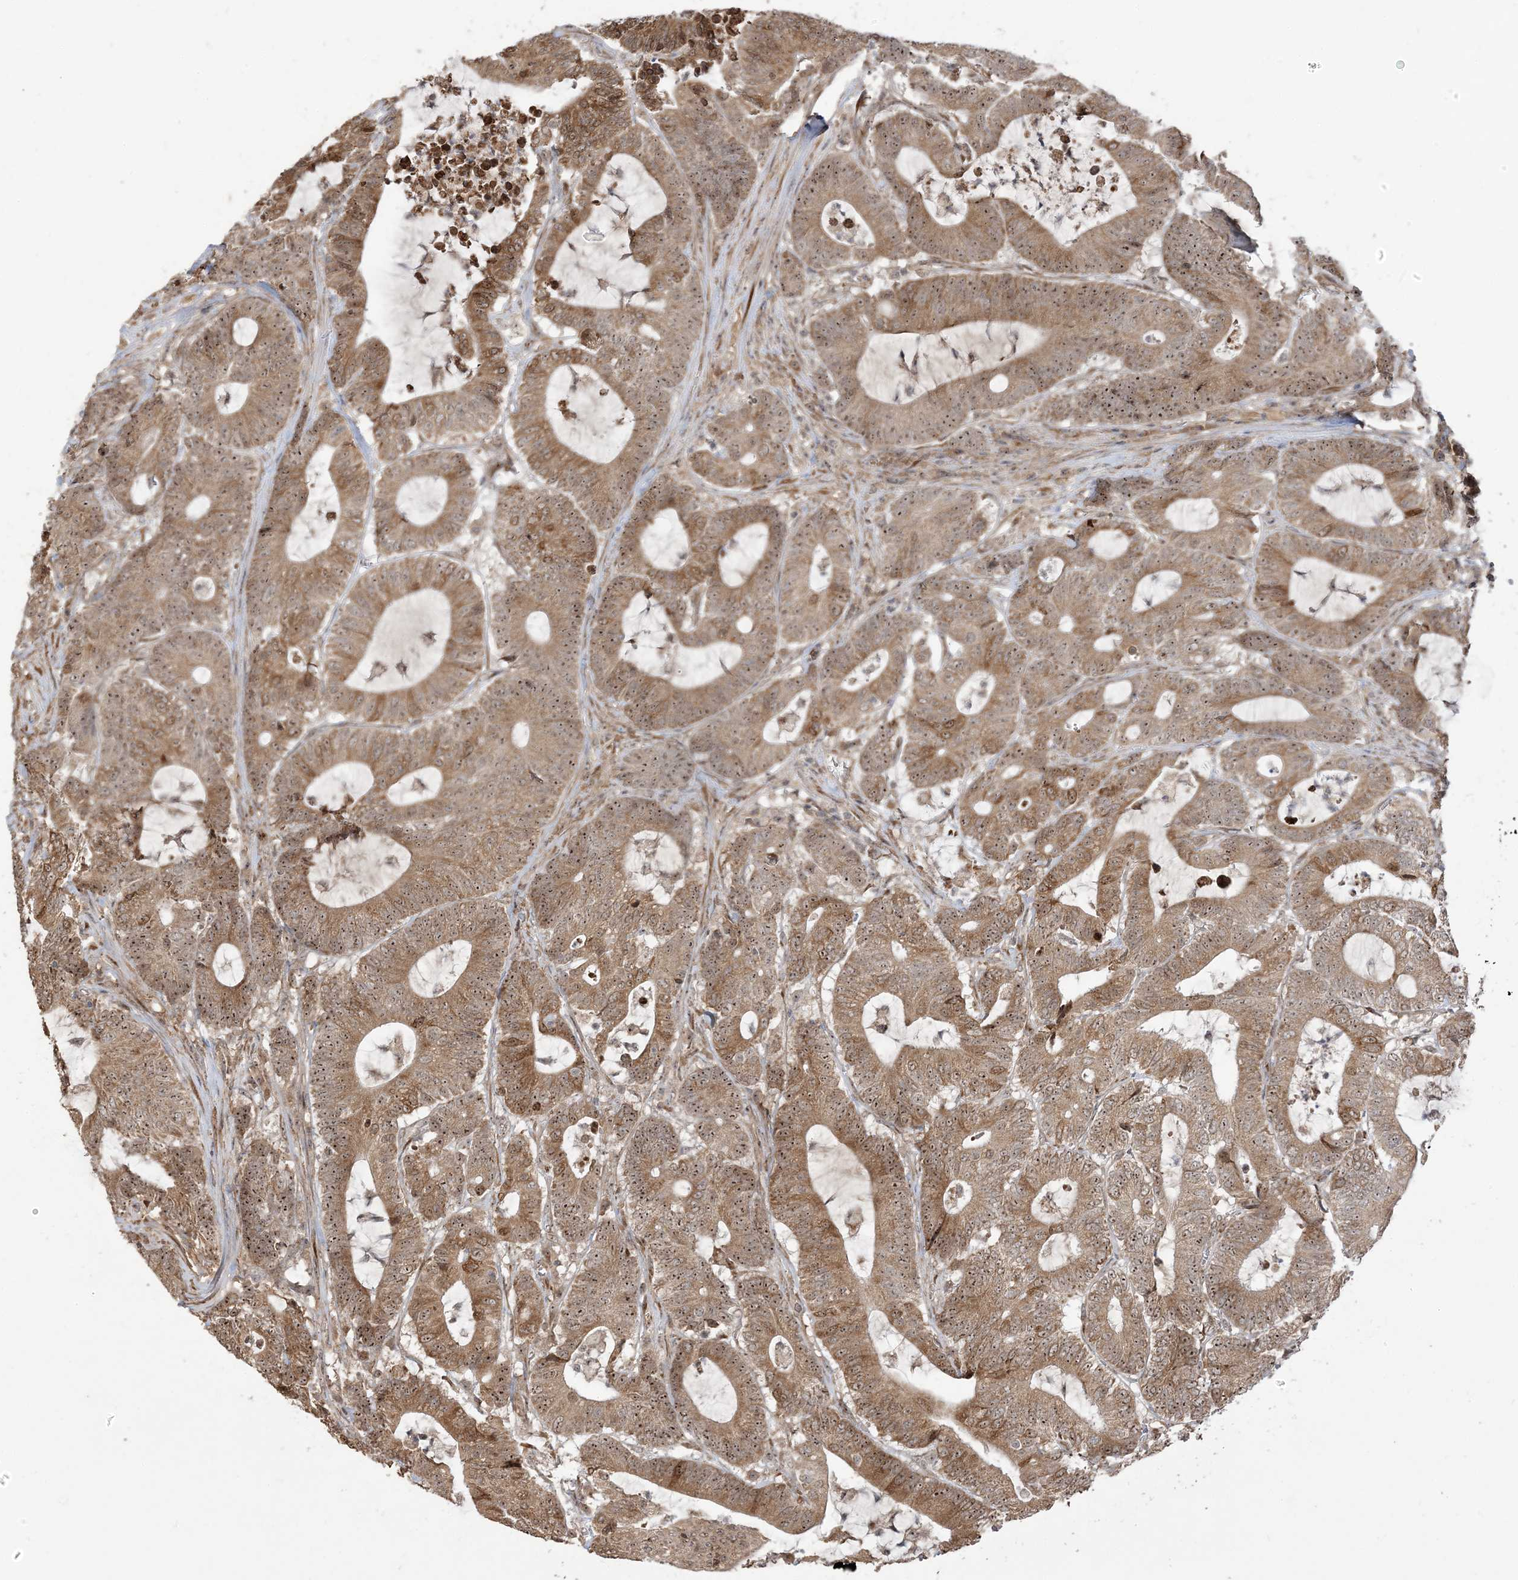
{"staining": {"intensity": "moderate", "quantity": ">75%", "location": "cytoplasmic/membranous,nuclear"}, "tissue": "colorectal cancer", "cell_type": "Tumor cells", "image_type": "cancer", "snomed": [{"axis": "morphology", "description": "Adenocarcinoma, NOS"}, {"axis": "topography", "description": "Colon"}], "caption": "Immunohistochemistry (IHC) micrograph of human colorectal adenocarcinoma stained for a protein (brown), which demonstrates medium levels of moderate cytoplasmic/membranous and nuclear expression in about >75% of tumor cells.", "gene": "ECM2", "patient": {"sex": "female", "age": 84}}